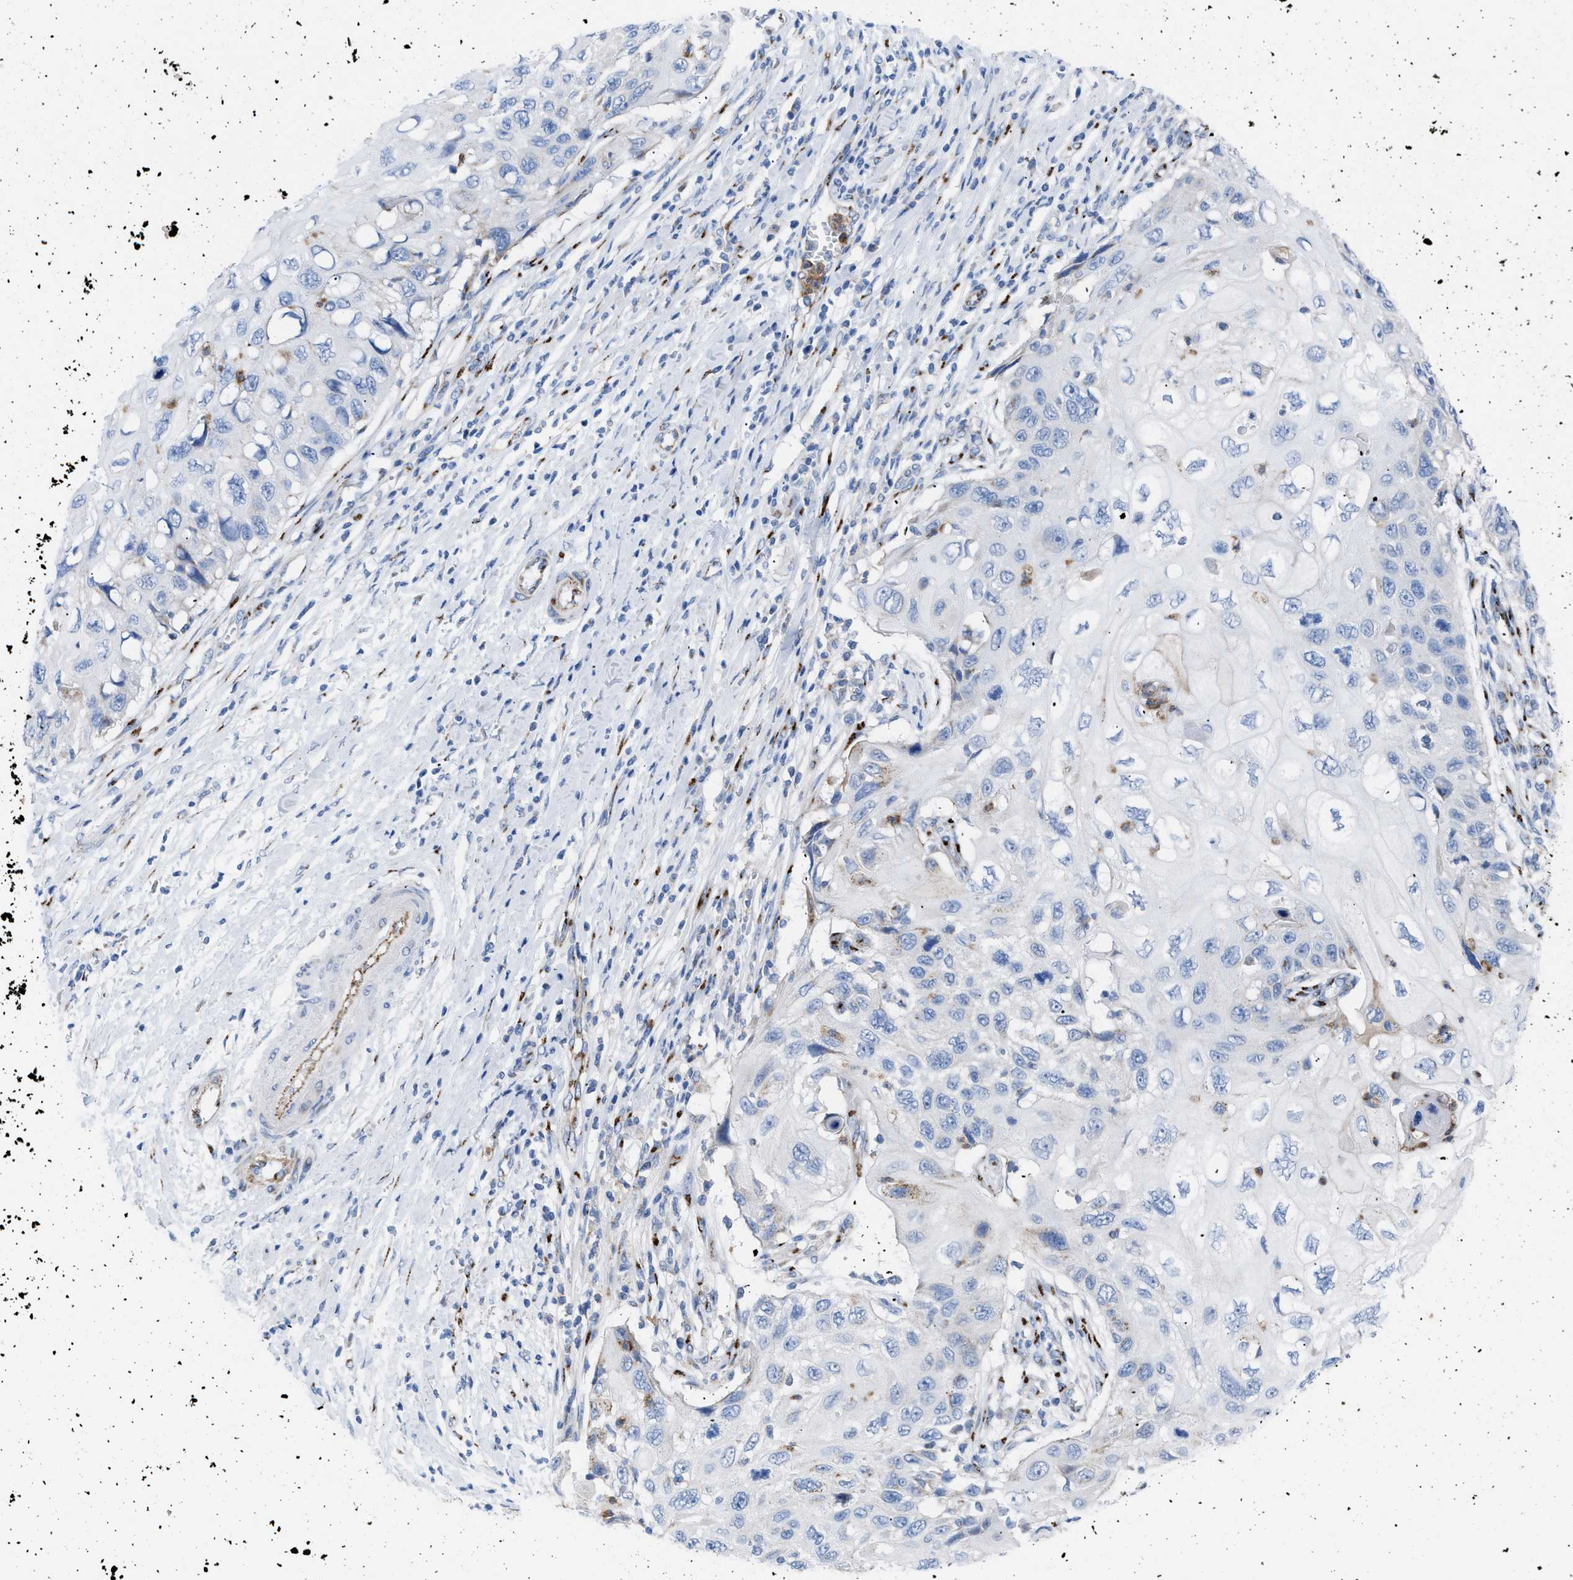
{"staining": {"intensity": "negative", "quantity": "none", "location": "none"}, "tissue": "cervical cancer", "cell_type": "Tumor cells", "image_type": "cancer", "snomed": [{"axis": "morphology", "description": "Squamous cell carcinoma, NOS"}, {"axis": "topography", "description": "Cervix"}], "caption": "Tumor cells show no significant protein staining in cervical cancer (squamous cell carcinoma).", "gene": "TMEM17", "patient": {"sex": "female", "age": 70}}